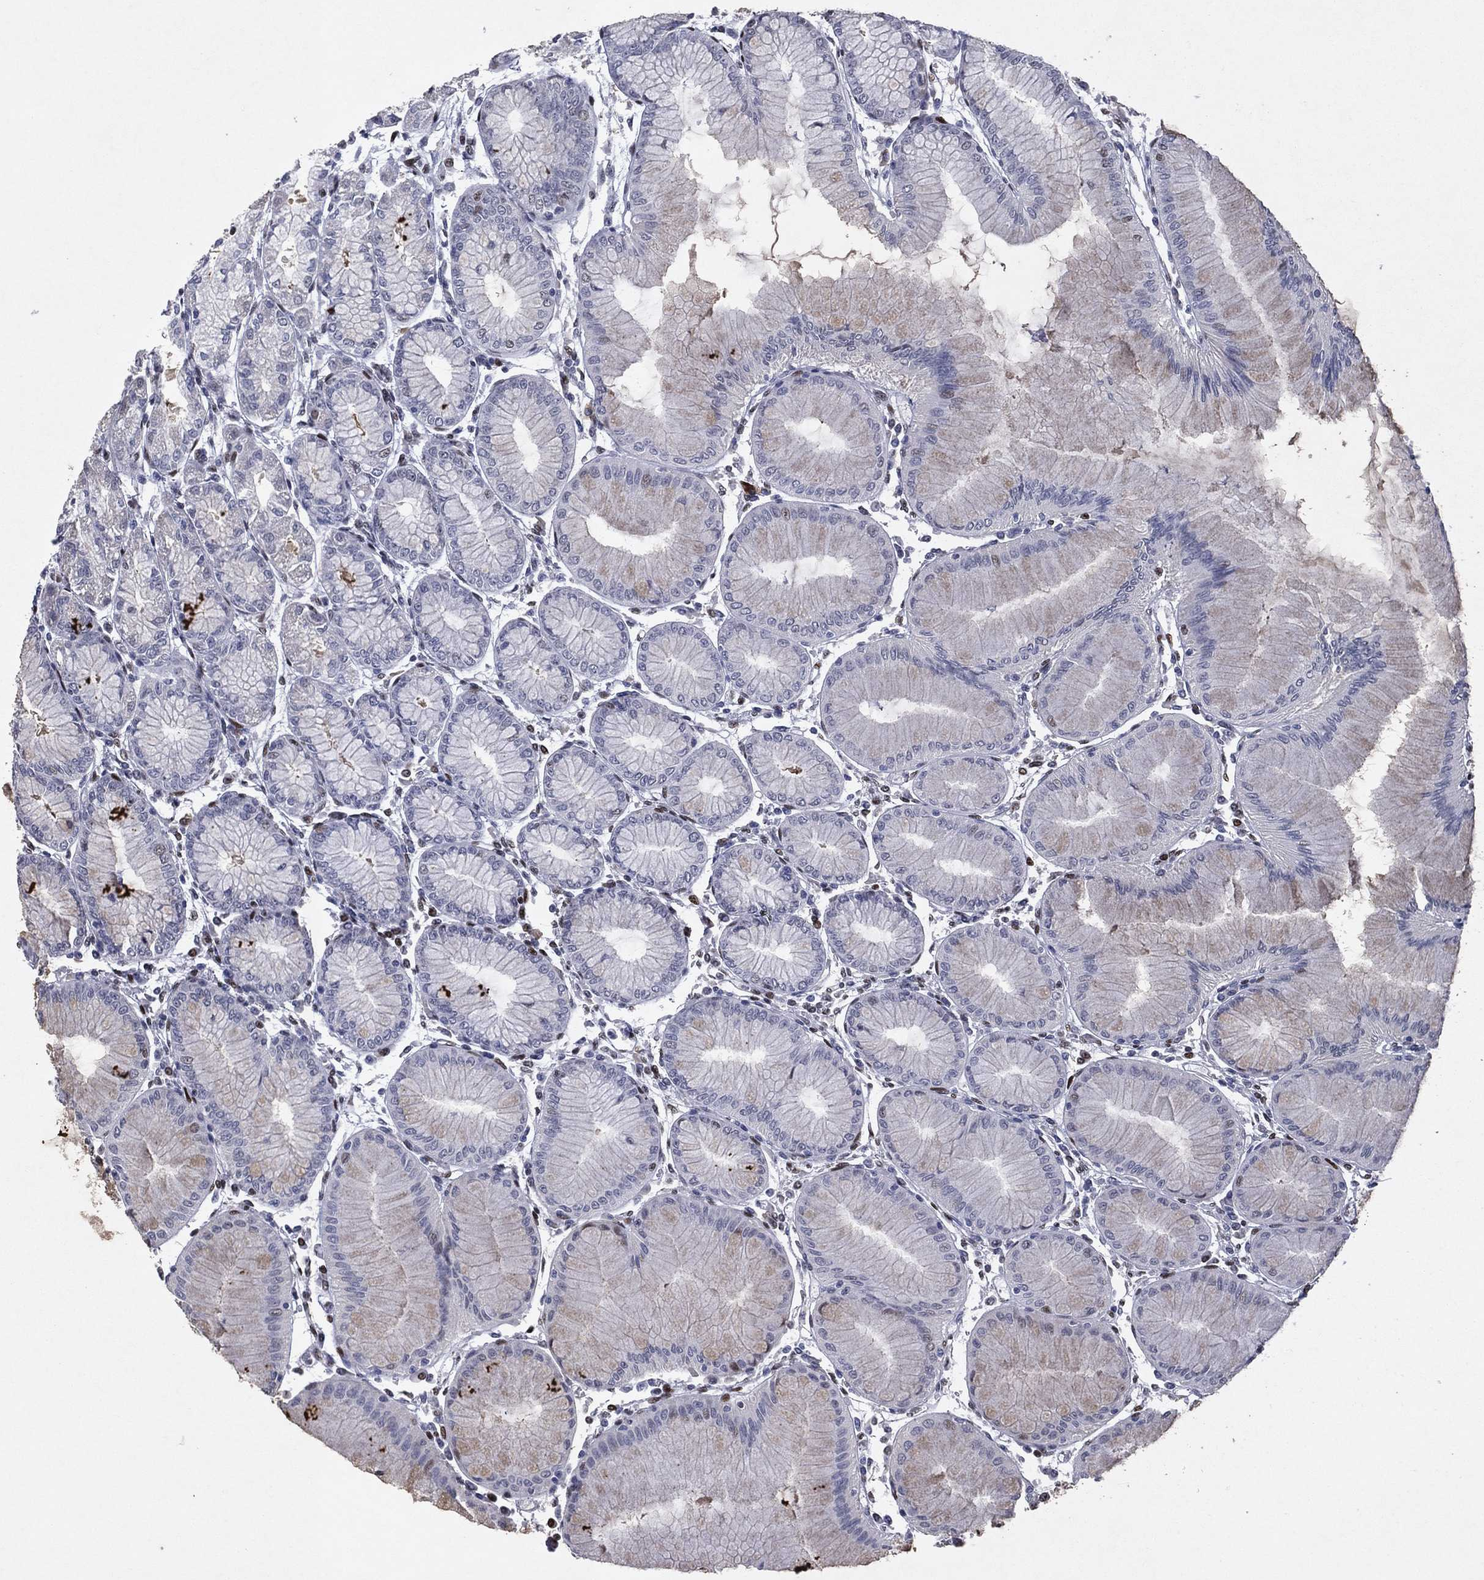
{"staining": {"intensity": "strong", "quantity": "<25%", "location": "nuclear"}, "tissue": "stomach", "cell_type": "Glandular cells", "image_type": "normal", "snomed": [{"axis": "morphology", "description": "Normal tissue, NOS"}, {"axis": "topography", "description": "Stomach"}], "caption": "Benign stomach shows strong nuclear positivity in about <25% of glandular cells (DAB (3,3'-diaminobenzidine) IHC with brightfield microscopy, high magnification)..", "gene": "RTF1", "patient": {"sex": "female", "age": 57}}